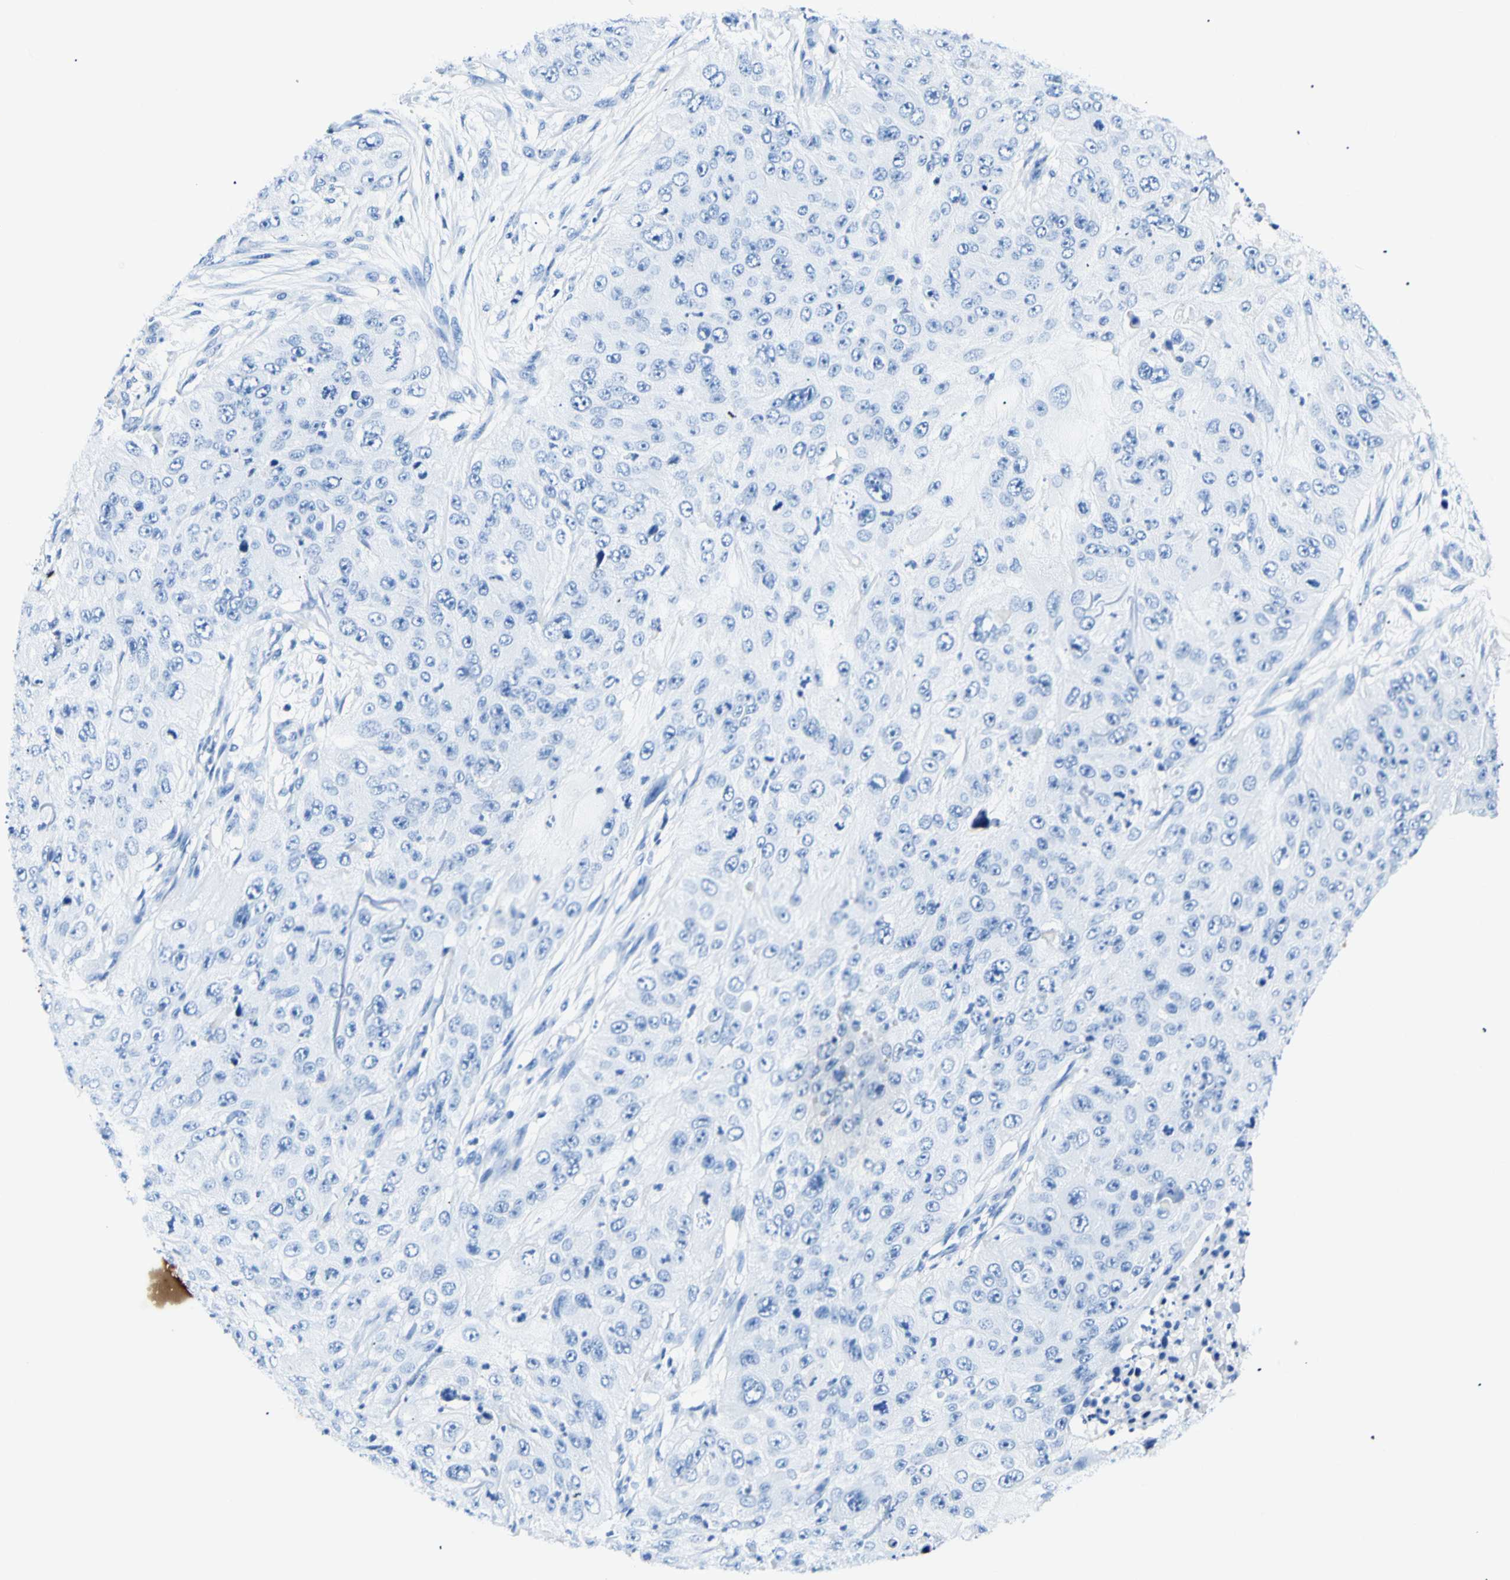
{"staining": {"intensity": "negative", "quantity": "none", "location": "none"}, "tissue": "skin cancer", "cell_type": "Tumor cells", "image_type": "cancer", "snomed": [{"axis": "morphology", "description": "Squamous cell carcinoma, NOS"}, {"axis": "topography", "description": "Skin"}], "caption": "Tumor cells show no significant staining in squamous cell carcinoma (skin). (Stains: DAB immunohistochemistry (IHC) with hematoxylin counter stain, Microscopy: brightfield microscopy at high magnification).", "gene": "MYH2", "patient": {"sex": "female", "age": 80}}